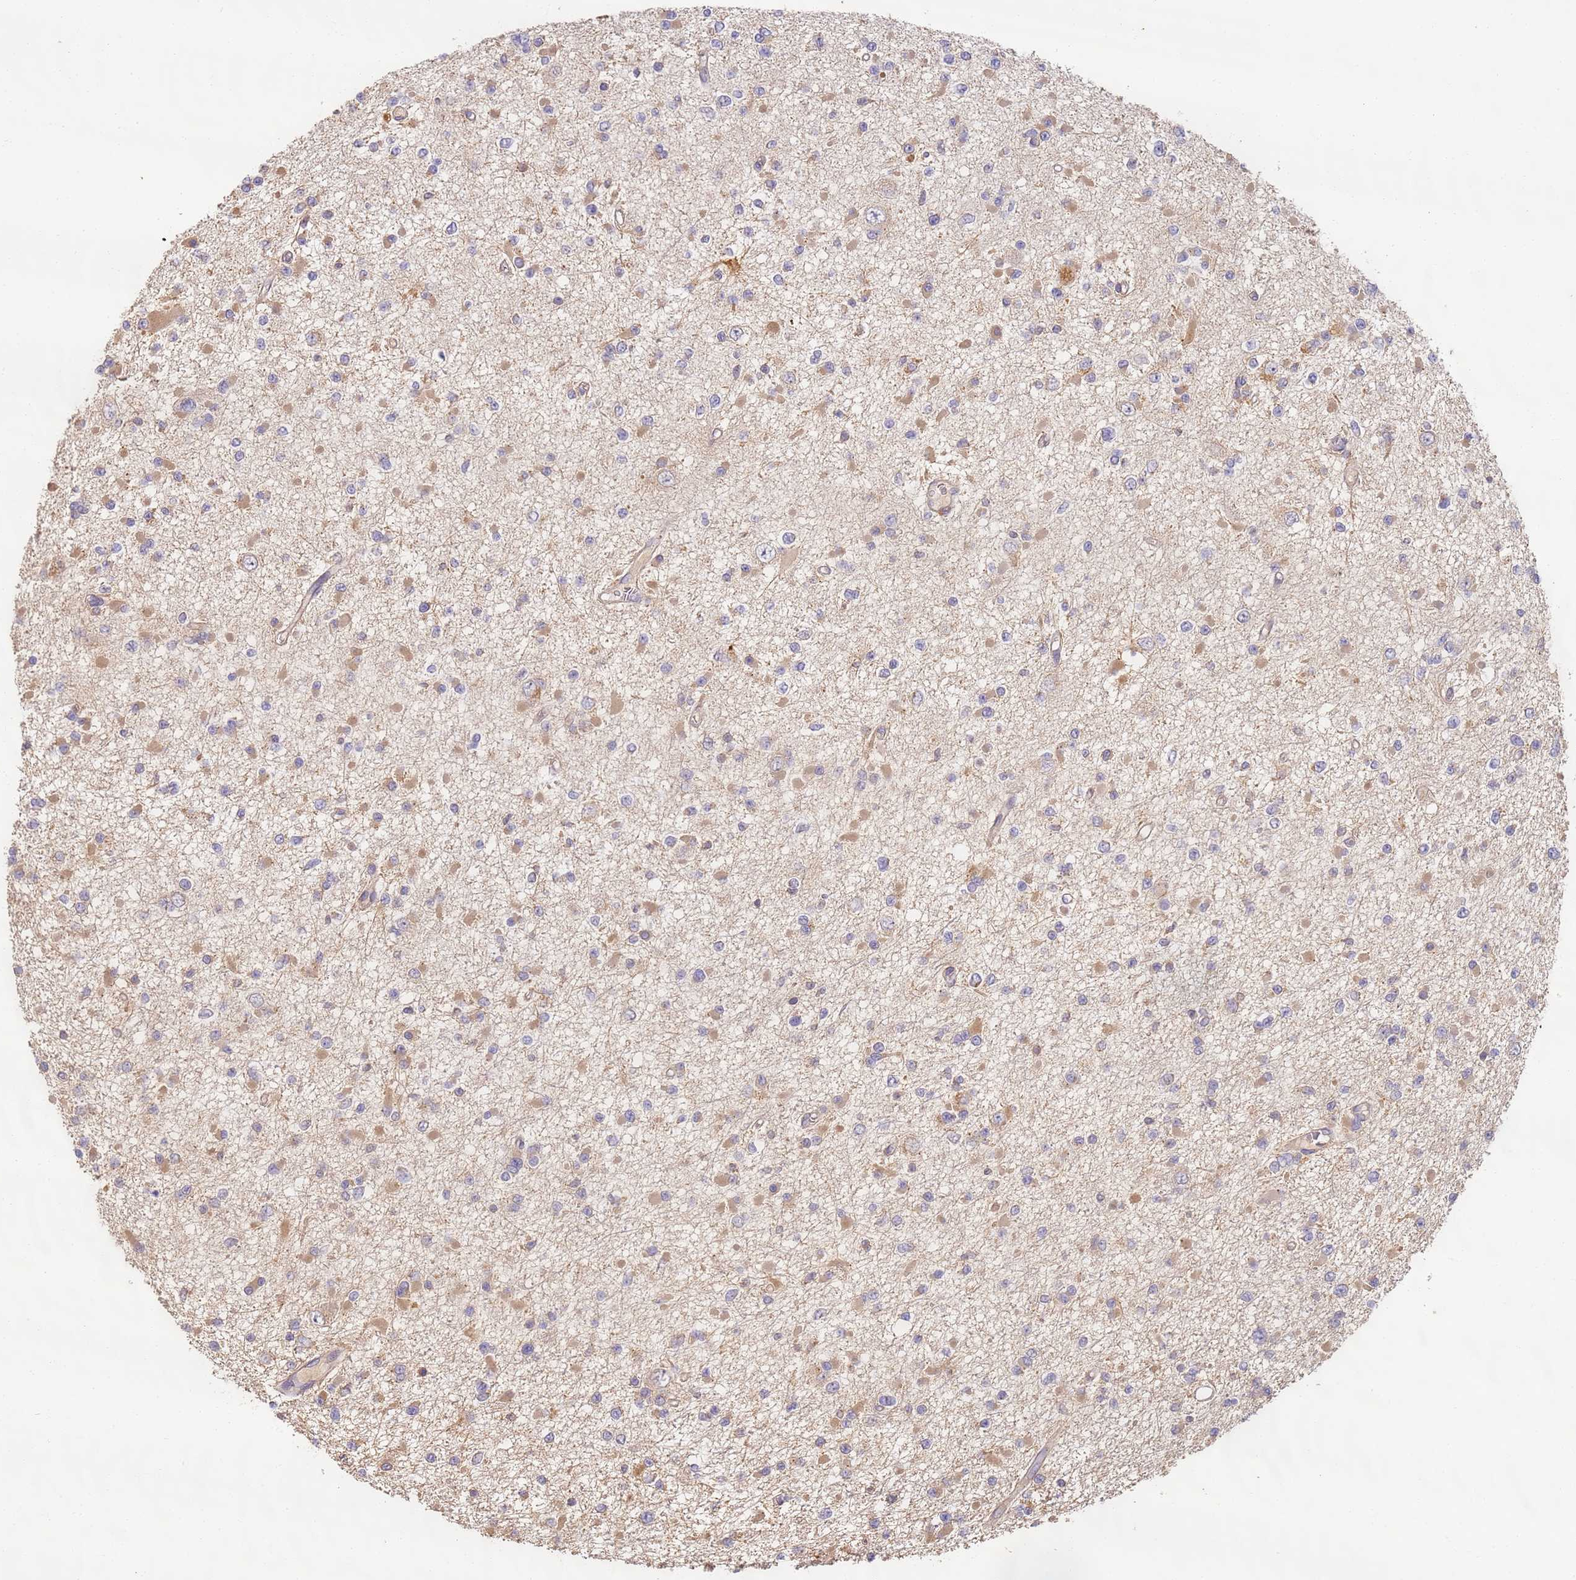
{"staining": {"intensity": "moderate", "quantity": "25%-75%", "location": "cytoplasmic/membranous"}, "tissue": "glioma", "cell_type": "Tumor cells", "image_type": "cancer", "snomed": [{"axis": "morphology", "description": "Glioma, malignant, Low grade"}, {"axis": "topography", "description": "Brain"}], "caption": "Immunohistochemistry staining of low-grade glioma (malignant), which demonstrates medium levels of moderate cytoplasmic/membranous positivity in approximately 25%-75% of tumor cells indicating moderate cytoplasmic/membranous protein expression. The staining was performed using DAB (brown) for protein detection and nuclei were counterstained in hematoxylin (blue).", "gene": "TIGAR", "patient": {"sex": "female", "age": 22}}